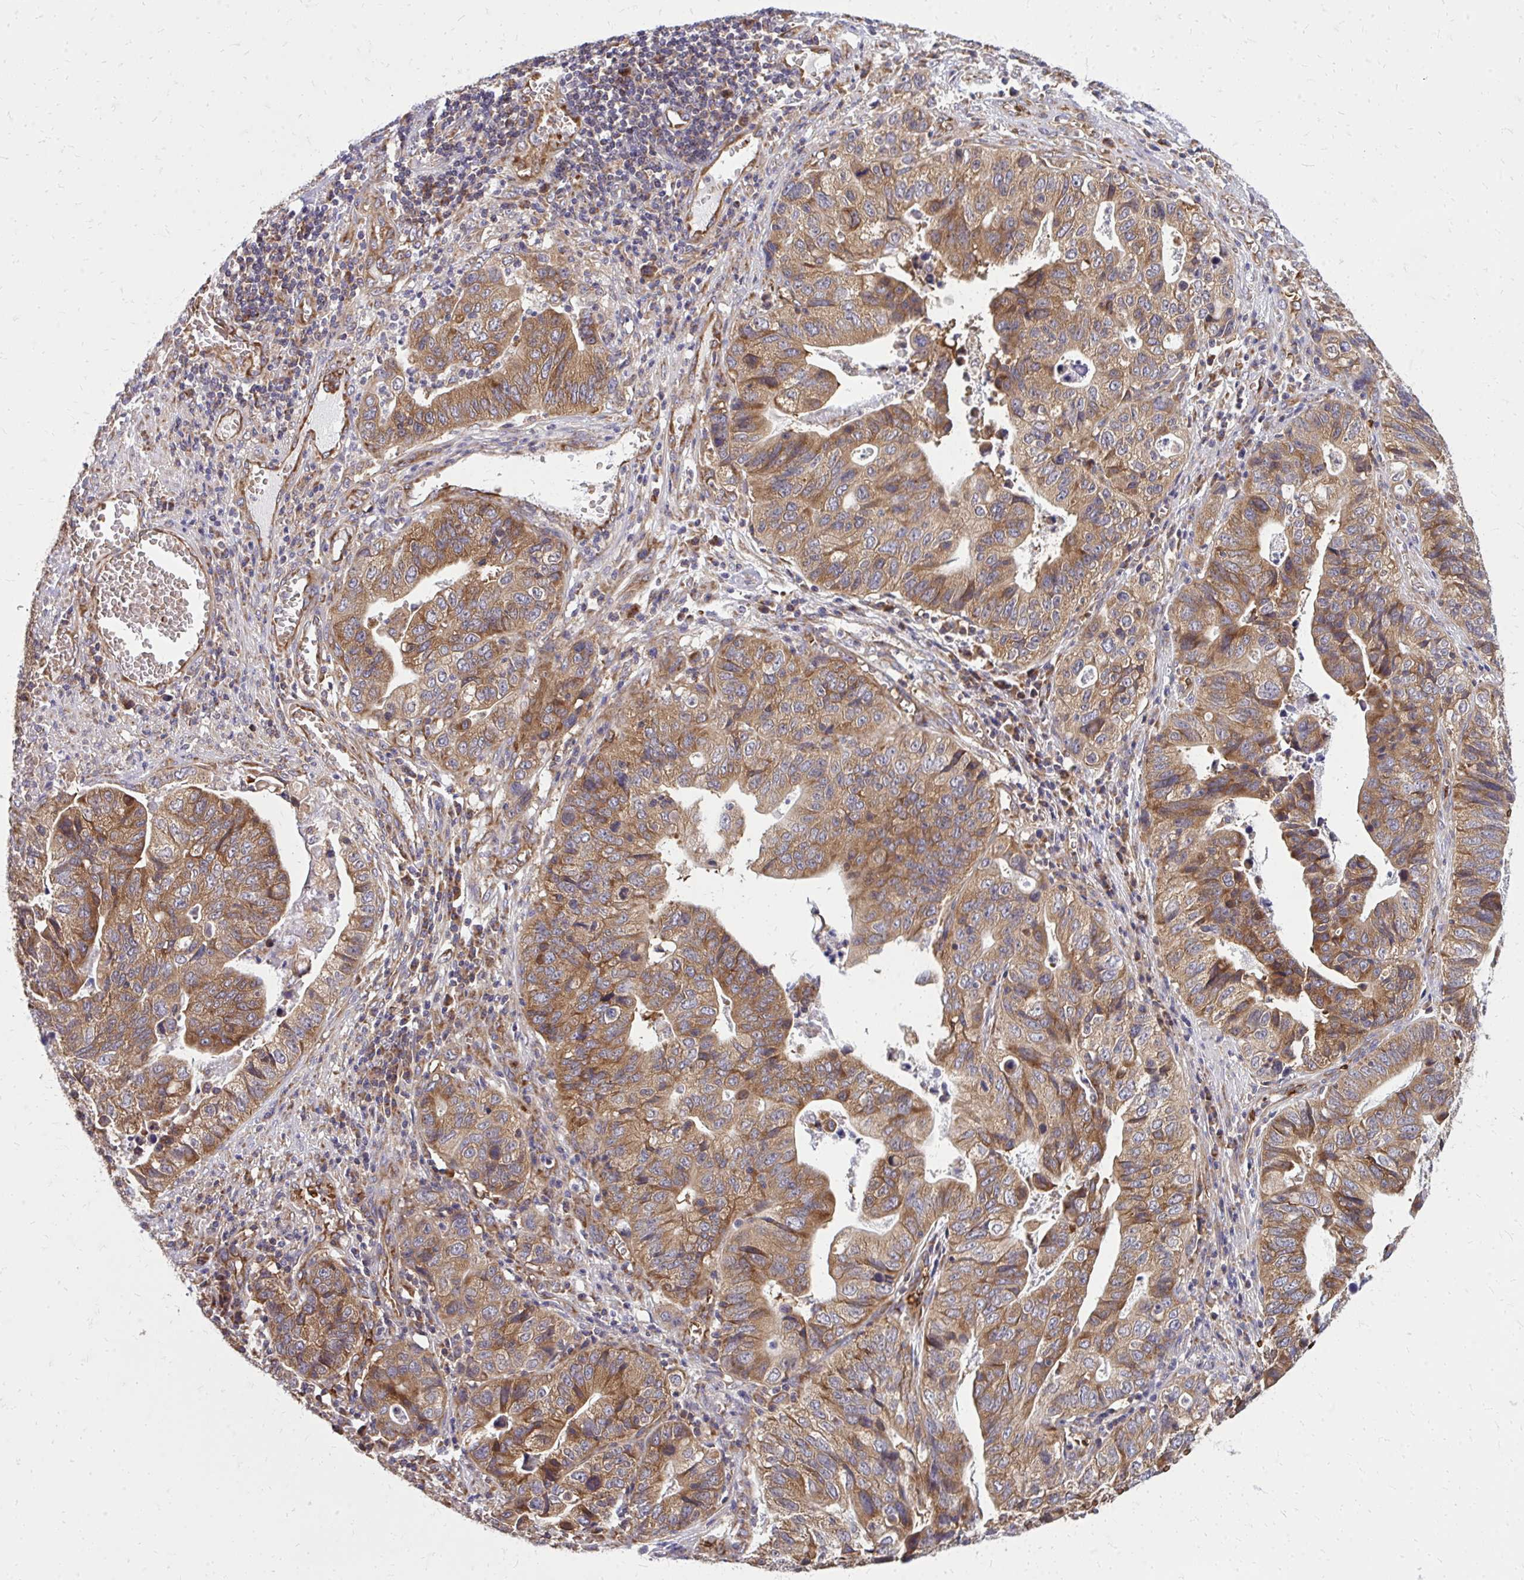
{"staining": {"intensity": "moderate", "quantity": ">75%", "location": "cytoplasmic/membranous"}, "tissue": "stomach cancer", "cell_type": "Tumor cells", "image_type": "cancer", "snomed": [{"axis": "morphology", "description": "Adenocarcinoma, NOS"}, {"axis": "topography", "description": "Stomach, upper"}], "caption": "Stomach cancer (adenocarcinoma) stained with immunohistochemistry exhibits moderate cytoplasmic/membranous expression in about >75% of tumor cells. (DAB (3,3'-diaminobenzidine) IHC, brown staining for protein, blue staining for nuclei).", "gene": "PDK4", "patient": {"sex": "female", "age": 67}}